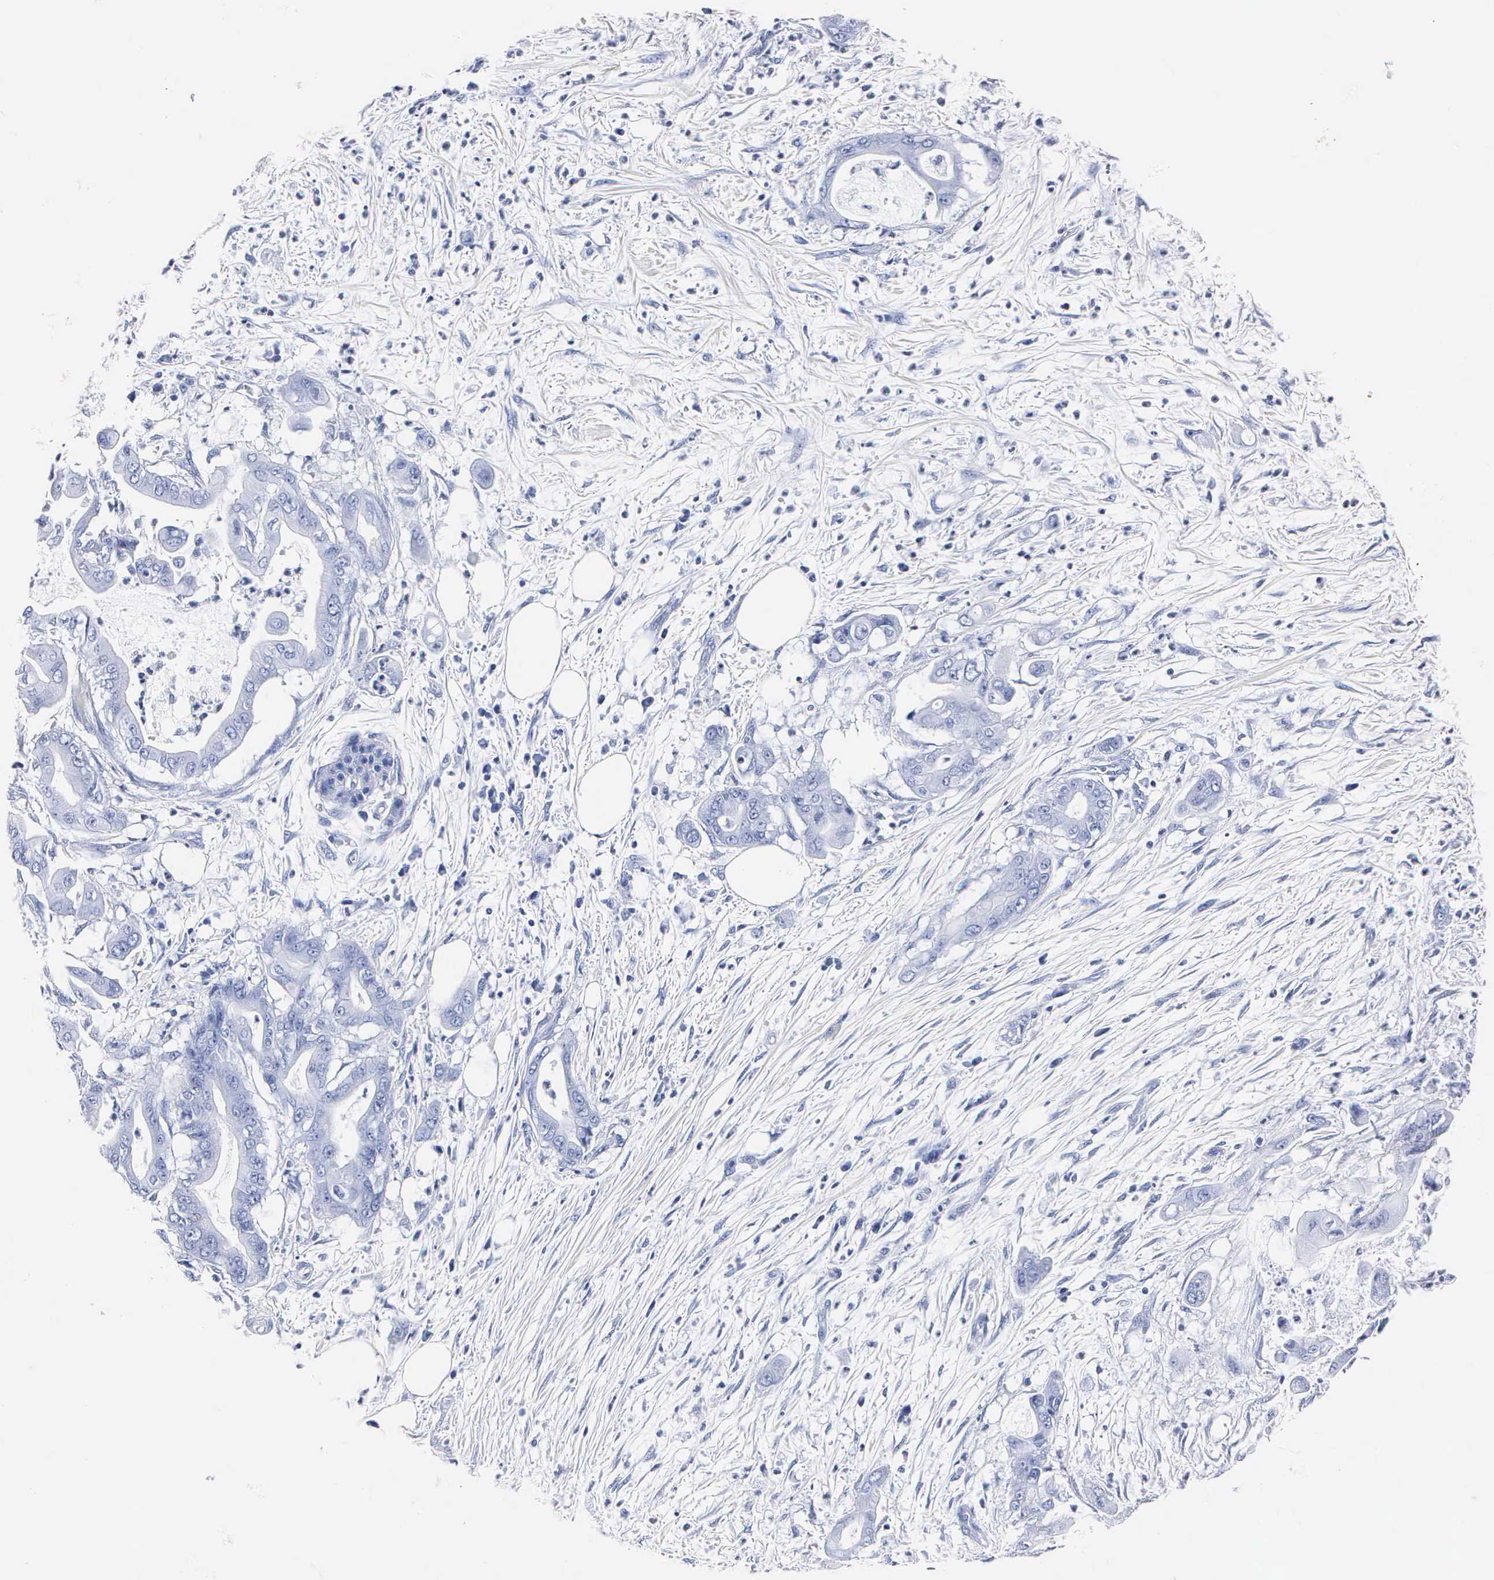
{"staining": {"intensity": "negative", "quantity": "none", "location": "none"}, "tissue": "pancreatic cancer", "cell_type": "Tumor cells", "image_type": "cancer", "snomed": [{"axis": "morphology", "description": "Adenocarcinoma, NOS"}, {"axis": "topography", "description": "Pancreas"}], "caption": "Pancreatic cancer was stained to show a protein in brown. There is no significant positivity in tumor cells. Brightfield microscopy of immunohistochemistry stained with DAB (brown) and hematoxylin (blue), captured at high magnification.", "gene": "MB", "patient": {"sex": "male", "age": 58}}